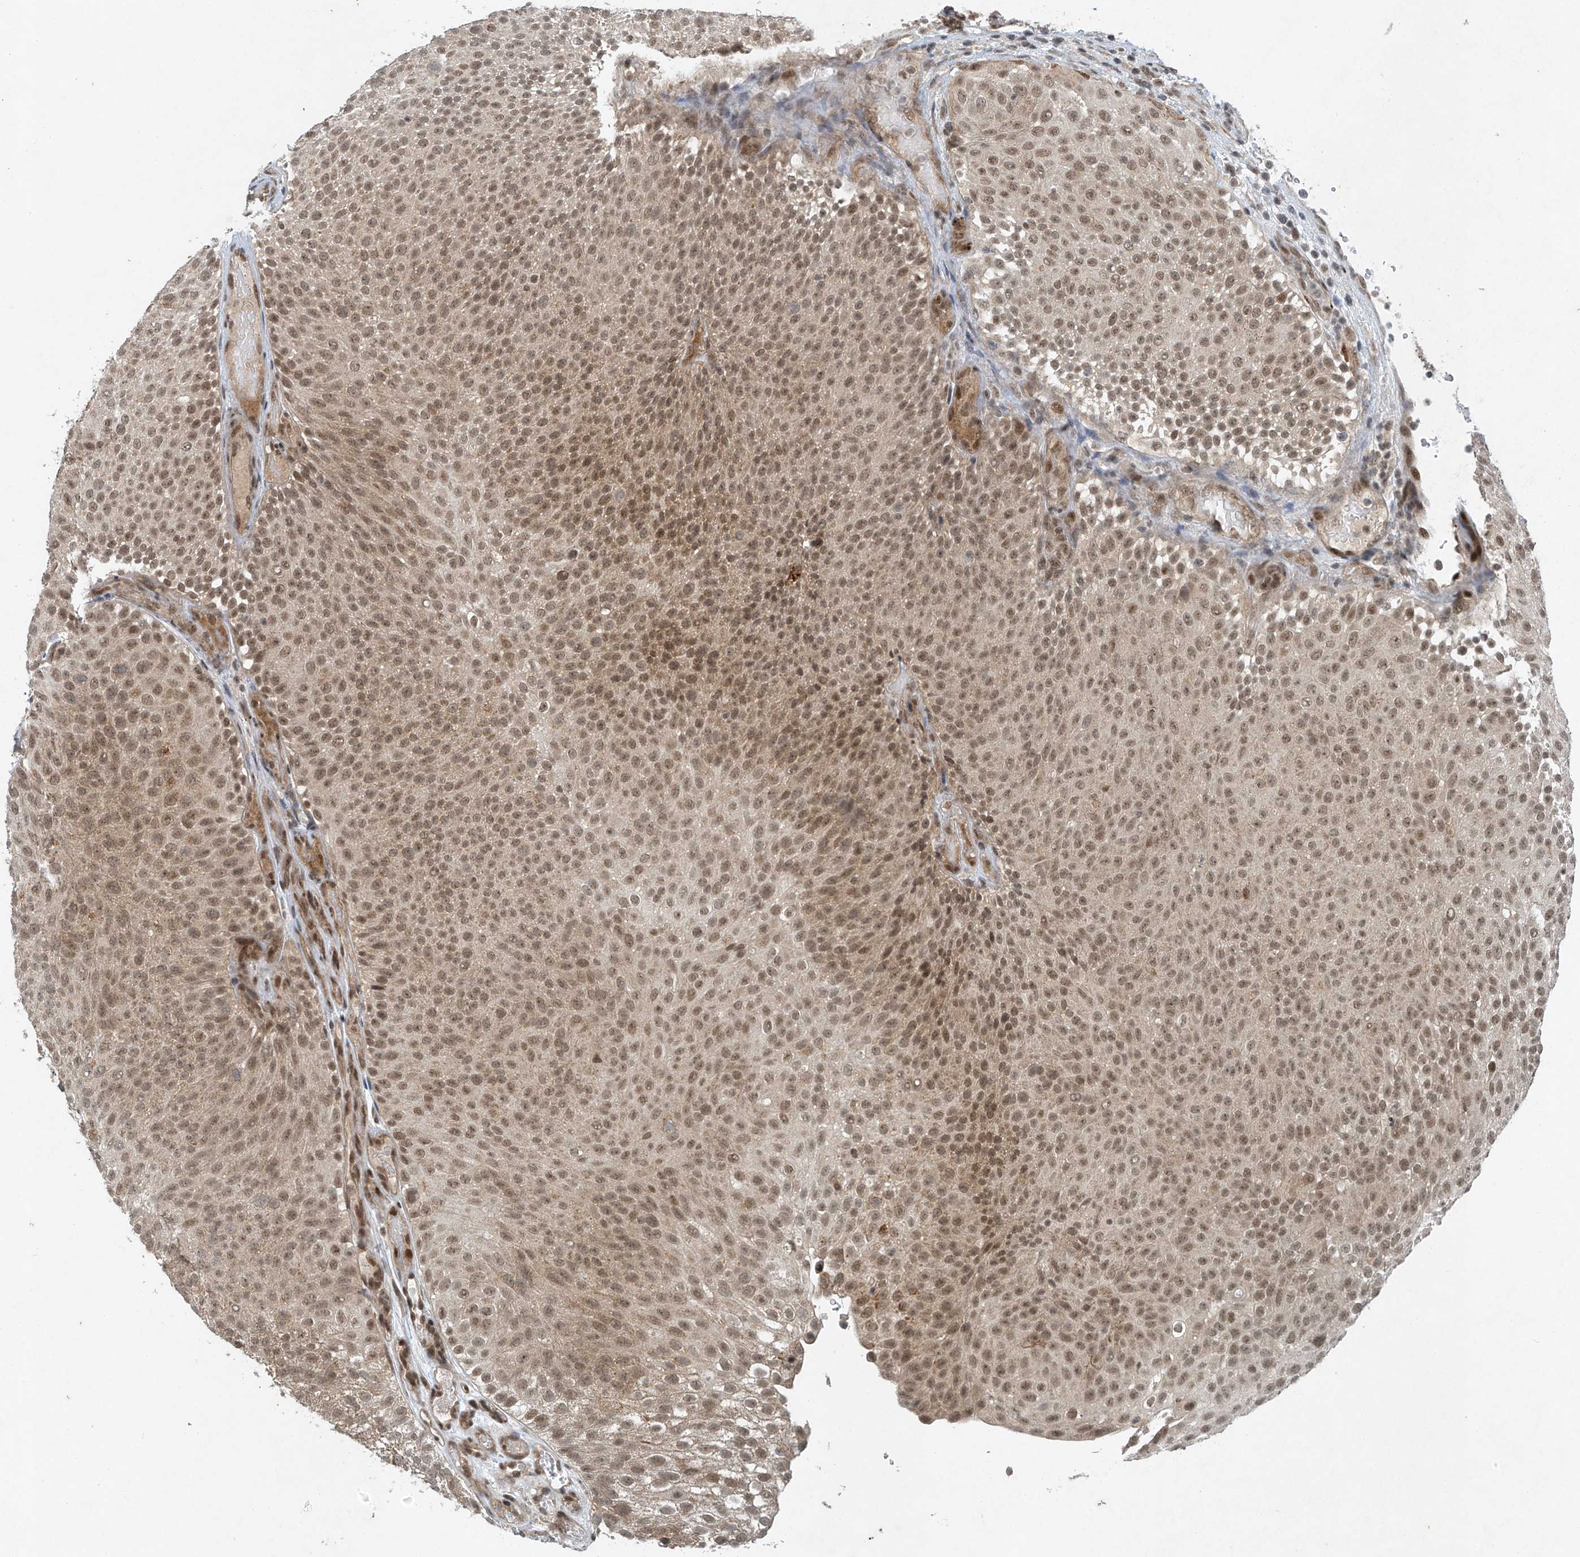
{"staining": {"intensity": "moderate", "quantity": ">75%", "location": "nuclear"}, "tissue": "urothelial cancer", "cell_type": "Tumor cells", "image_type": "cancer", "snomed": [{"axis": "morphology", "description": "Urothelial carcinoma, Low grade"}, {"axis": "topography", "description": "Urinary bladder"}], "caption": "IHC photomicrograph of neoplastic tissue: urothelial cancer stained using immunohistochemistry (IHC) reveals medium levels of moderate protein expression localized specifically in the nuclear of tumor cells, appearing as a nuclear brown color.", "gene": "TAF8", "patient": {"sex": "male", "age": 78}}